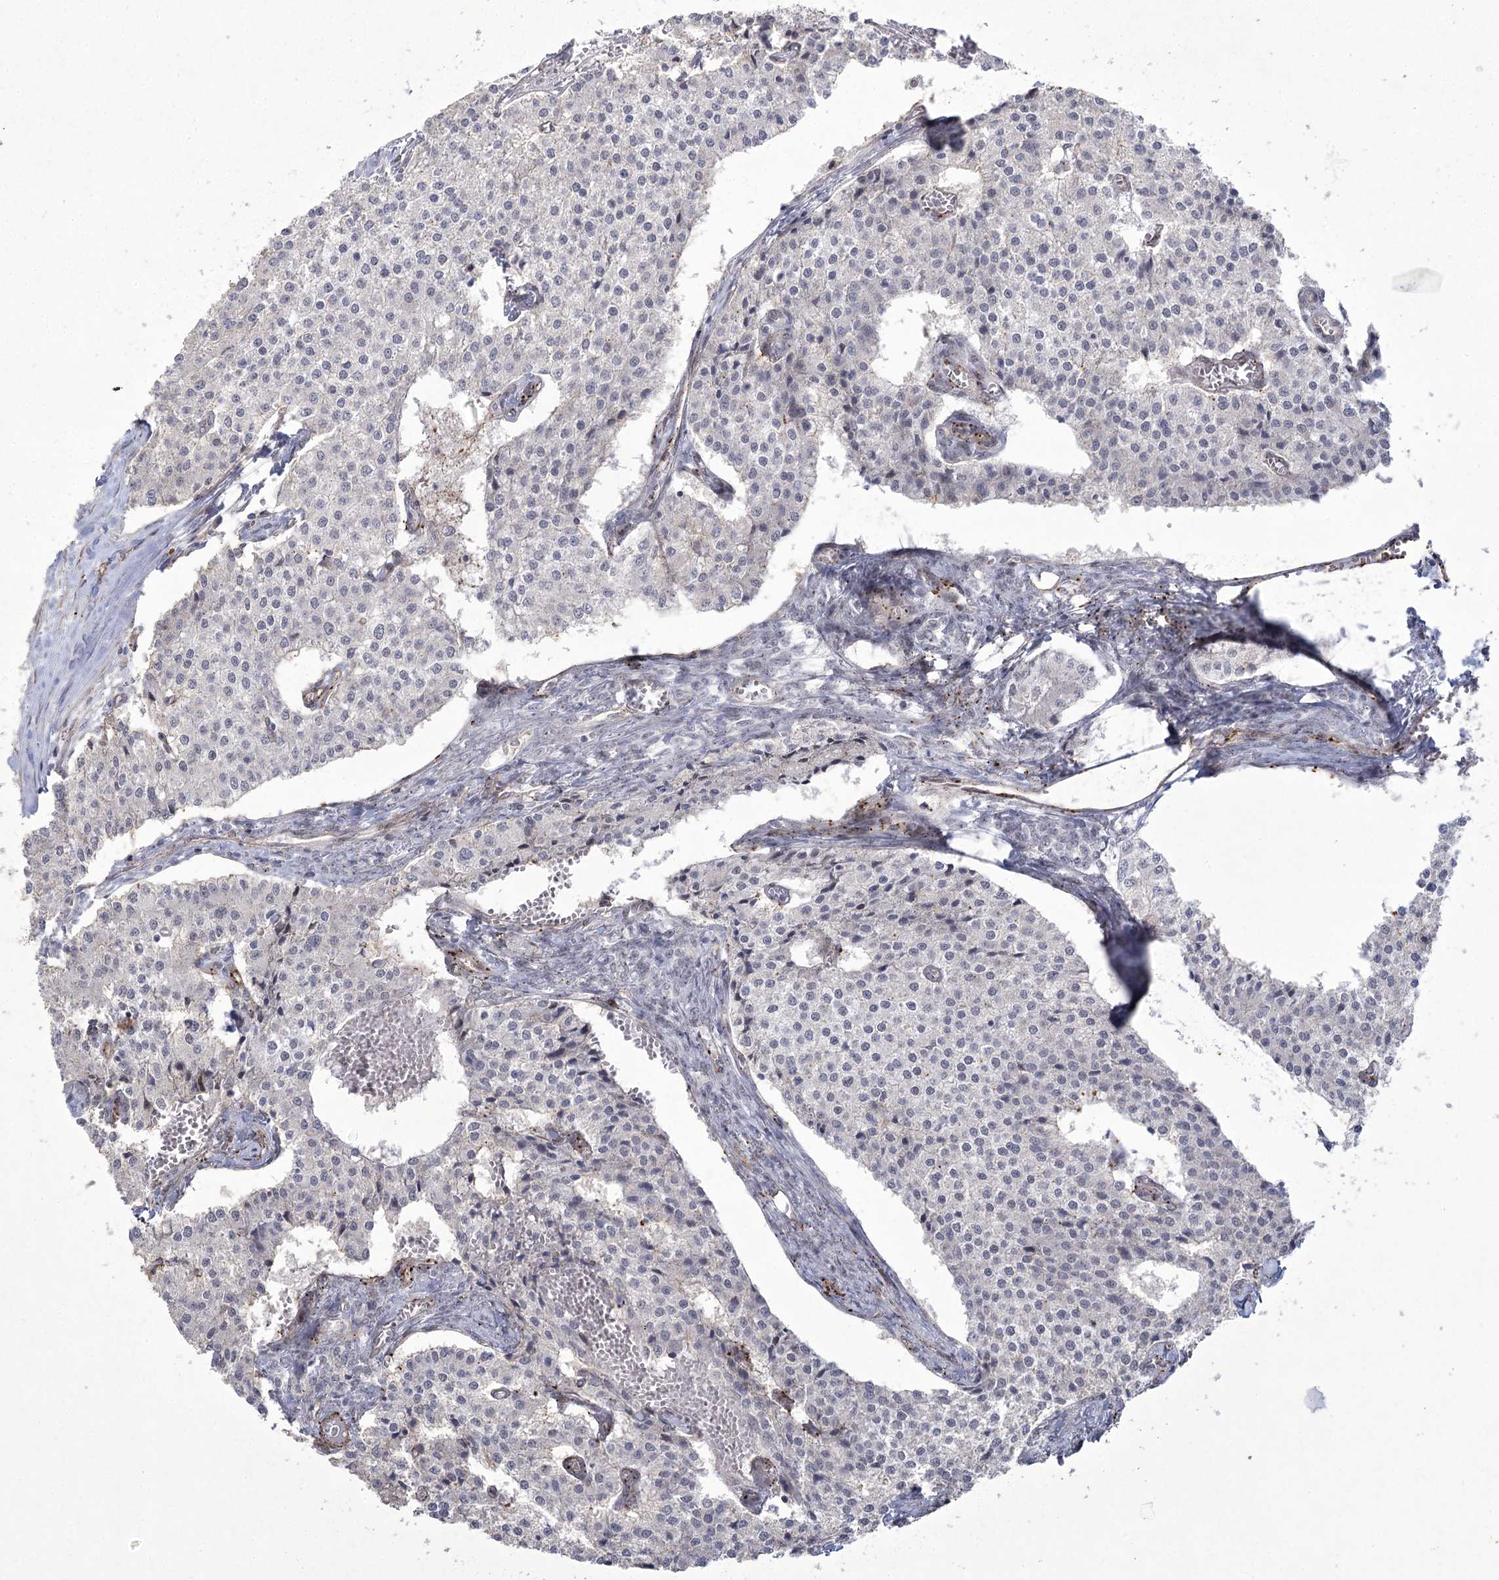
{"staining": {"intensity": "negative", "quantity": "none", "location": "none"}, "tissue": "carcinoid", "cell_type": "Tumor cells", "image_type": "cancer", "snomed": [{"axis": "morphology", "description": "Carcinoid, malignant, NOS"}, {"axis": "topography", "description": "Colon"}], "caption": "High power microscopy micrograph of an IHC photomicrograph of carcinoid, revealing no significant positivity in tumor cells.", "gene": "AMTN", "patient": {"sex": "female", "age": 52}}